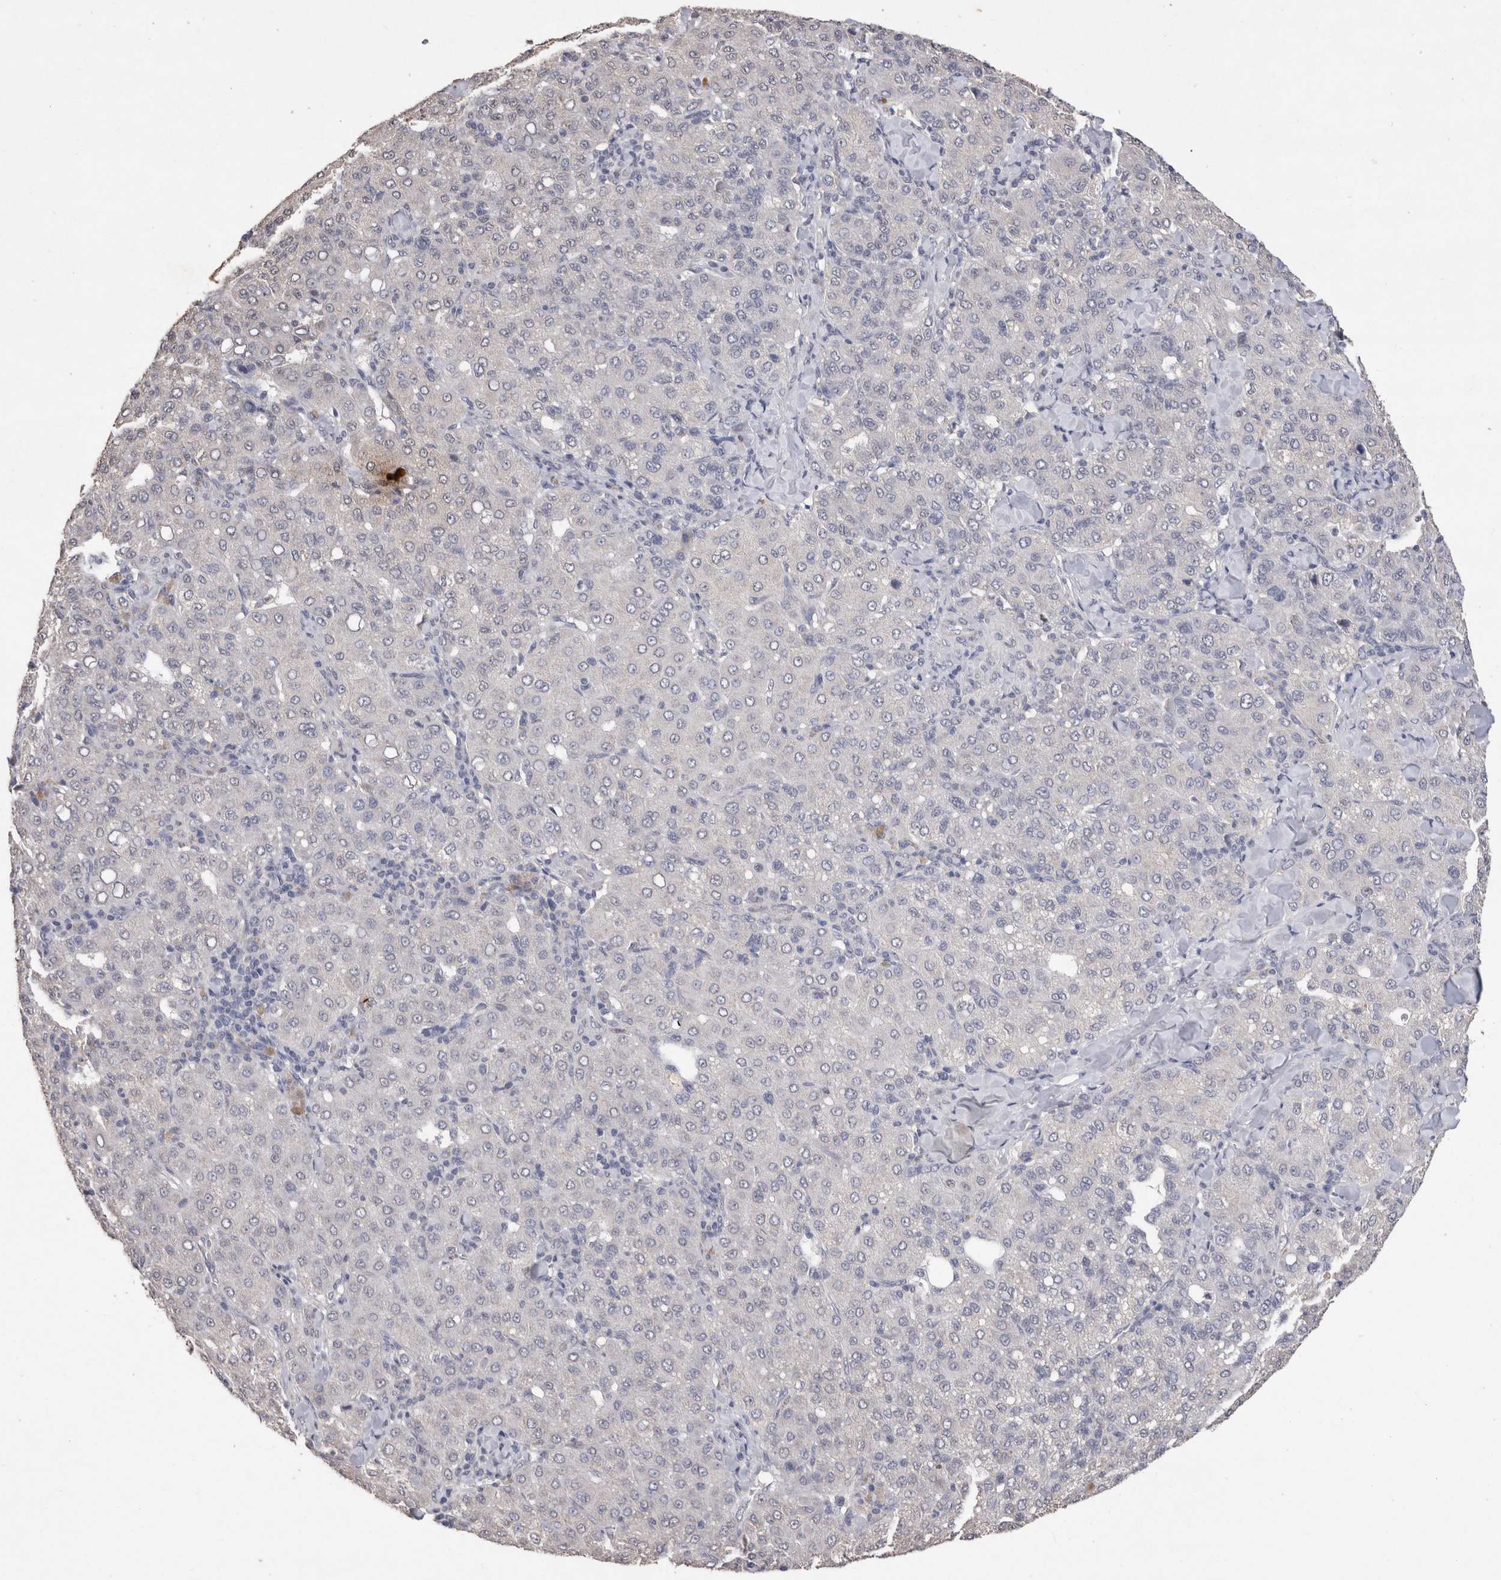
{"staining": {"intensity": "negative", "quantity": "none", "location": "none"}, "tissue": "liver cancer", "cell_type": "Tumor cells", "image_type": "cancer", "snomed": [{"axis": "morphology", "description": "Carcinoma, Hepatocellular, NOS"}, {"axis": "topography", "description": "Liver"}], "caption": "A histopathology image of hepatocellular carcinoma (liver) stained for a protein exhibits no brown staining in tumor cells.", "gene": "CDH6", "patient": {"sex": "male", "age": 65}}